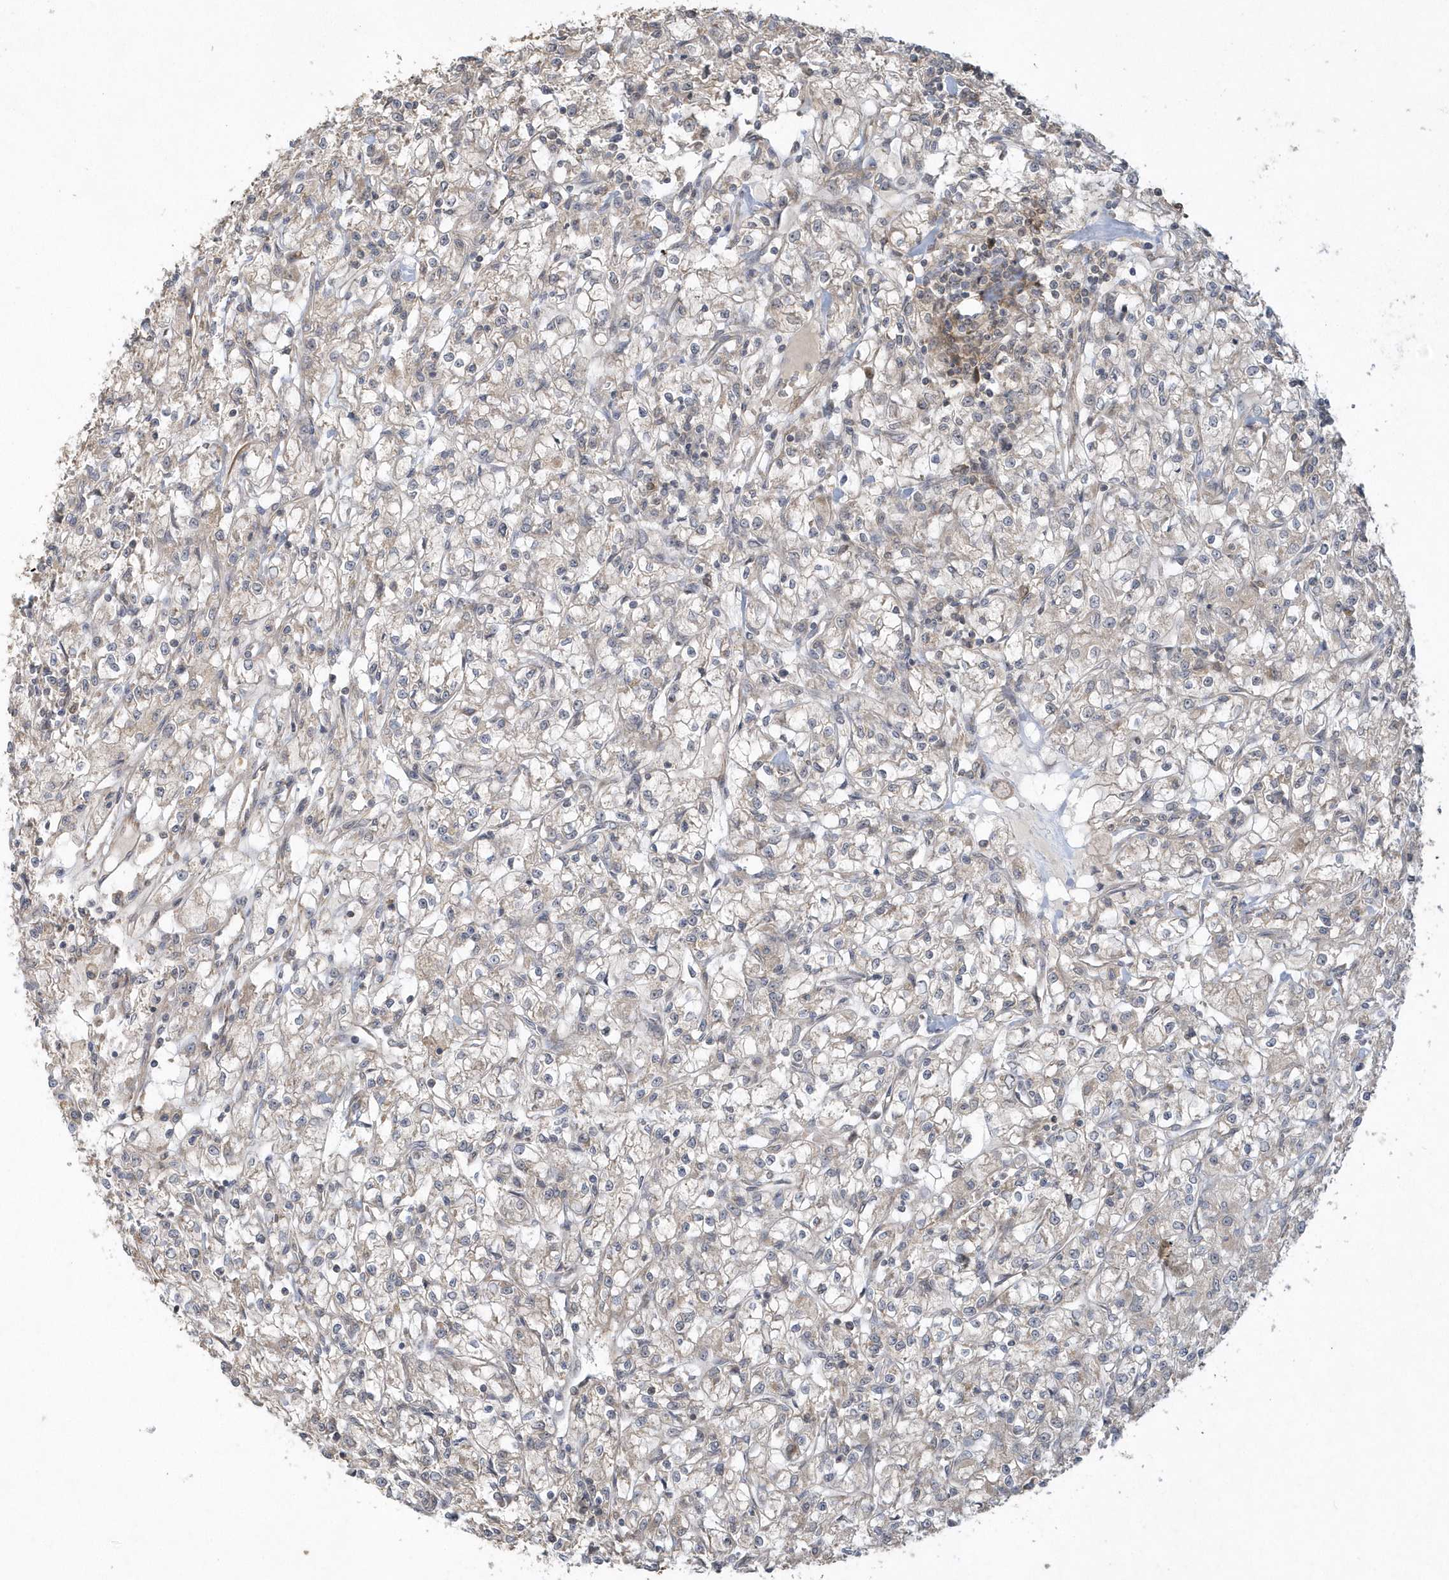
{"staining": {"intensity": "weak", "quantity": "<25%", "location": "cytoplasmic/membranous"}, "tissue": "renal cancer", "cell_type": "Tumor cells", "image_type": "cancer", "snomed": [{"axis": "morphology", "description": "Adenocarcinoma, NOS"}, {"axis": "topography", "description": "Kidney"}], "caption": "A micrograph of human adenocarcinoma (renal) is negative for staining in tumor cells.", "gene": "THG1L", "patient": {"sex": "female", "age": 59}}